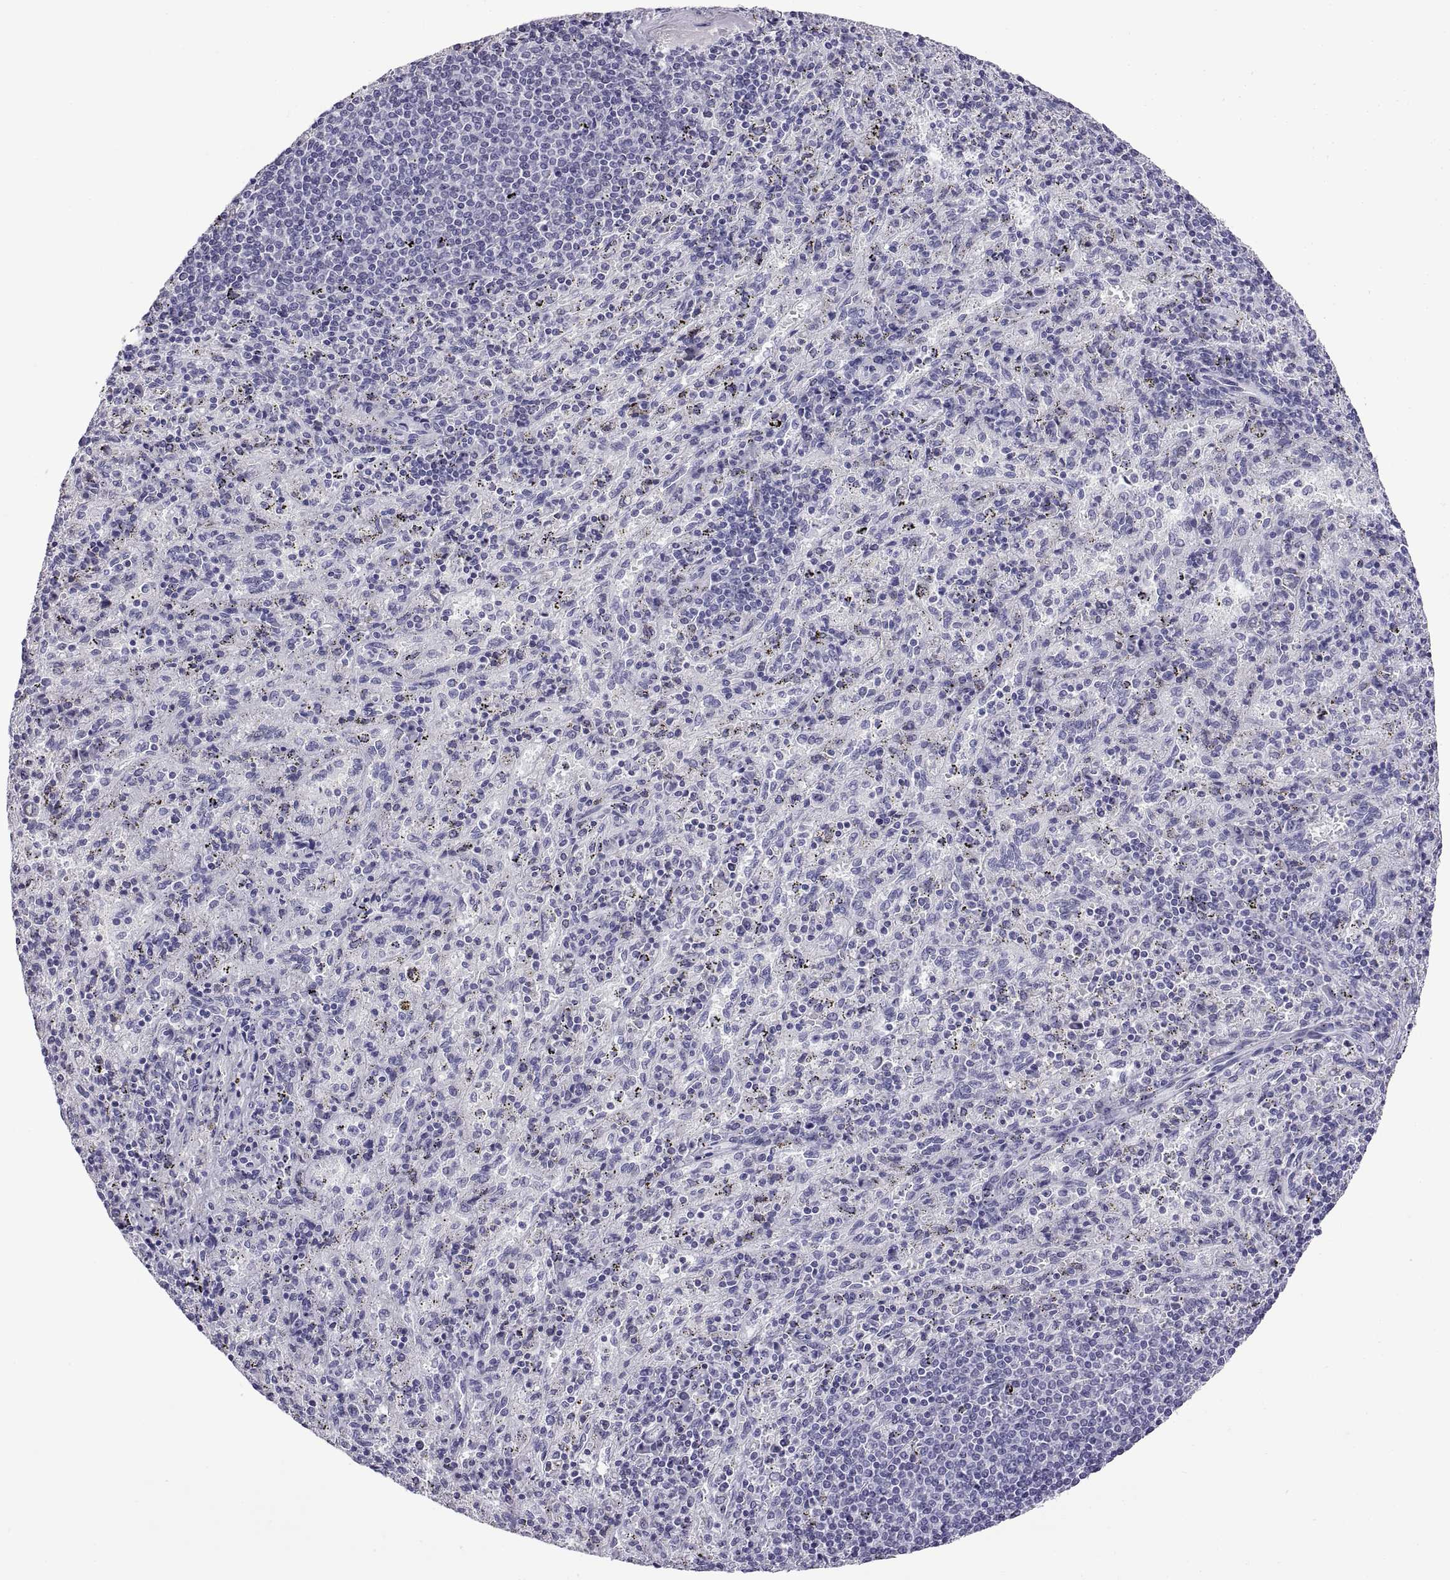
{"staining": {"intensity": "negative", "quantity": "none", "location": "none"}, "tissue": "spleen", "cell_type": "Cells in red pulp", "image_type": "normal", "snomed": [{"axis": "morphology", "description": "Normal tissue, NOS"}, {"axis": "topography", "description": "Spleen"}], "caption": "Cells in red pulp are negative for brown protein staining in unremarkable spleen. (DAB IHC visualized using brightfield microscopy, high magnification).", "gene": "CRISP1", "patient": {"sex": "male", "age": 57}}